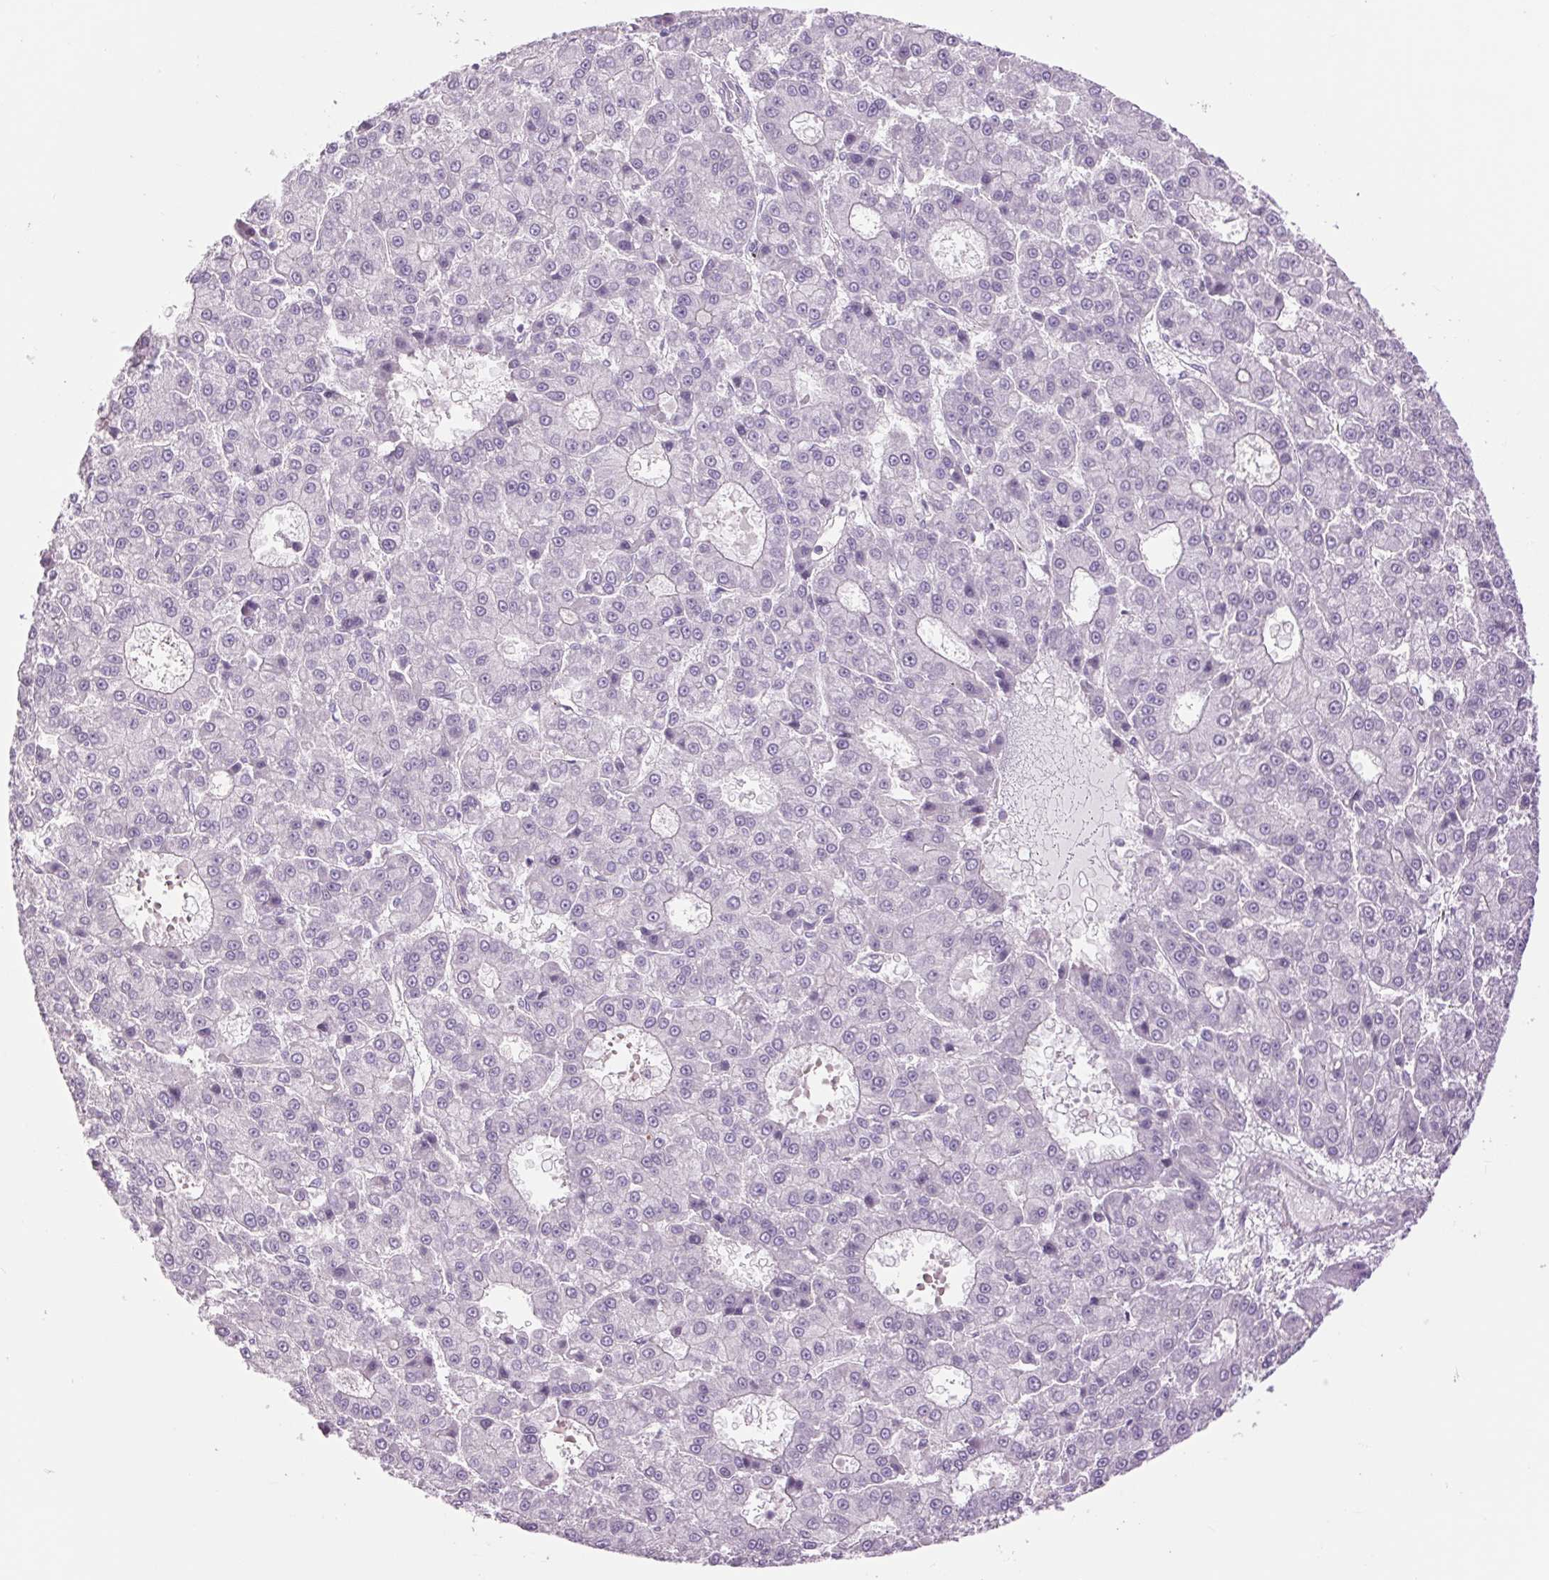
{"staining": {"intensity": "negative", "quantity": "none", "location": "none"}, "tissue": "liver cancer", "cell_type": "Tumor cells", "image_type": "cancer", "snomed": [{"axis": "morphology", "description": "Carcinoma, Hepatocellular, NOS"}, {"axis": "topography", "description": "Liver"}], "caption": "This is an immunohistochemistry (IHC) histopathology image of liver cancer. There is no expression in tumor cells.", "gene": "CTNNA3", "patient": {"sex": "male", "age": 70}}